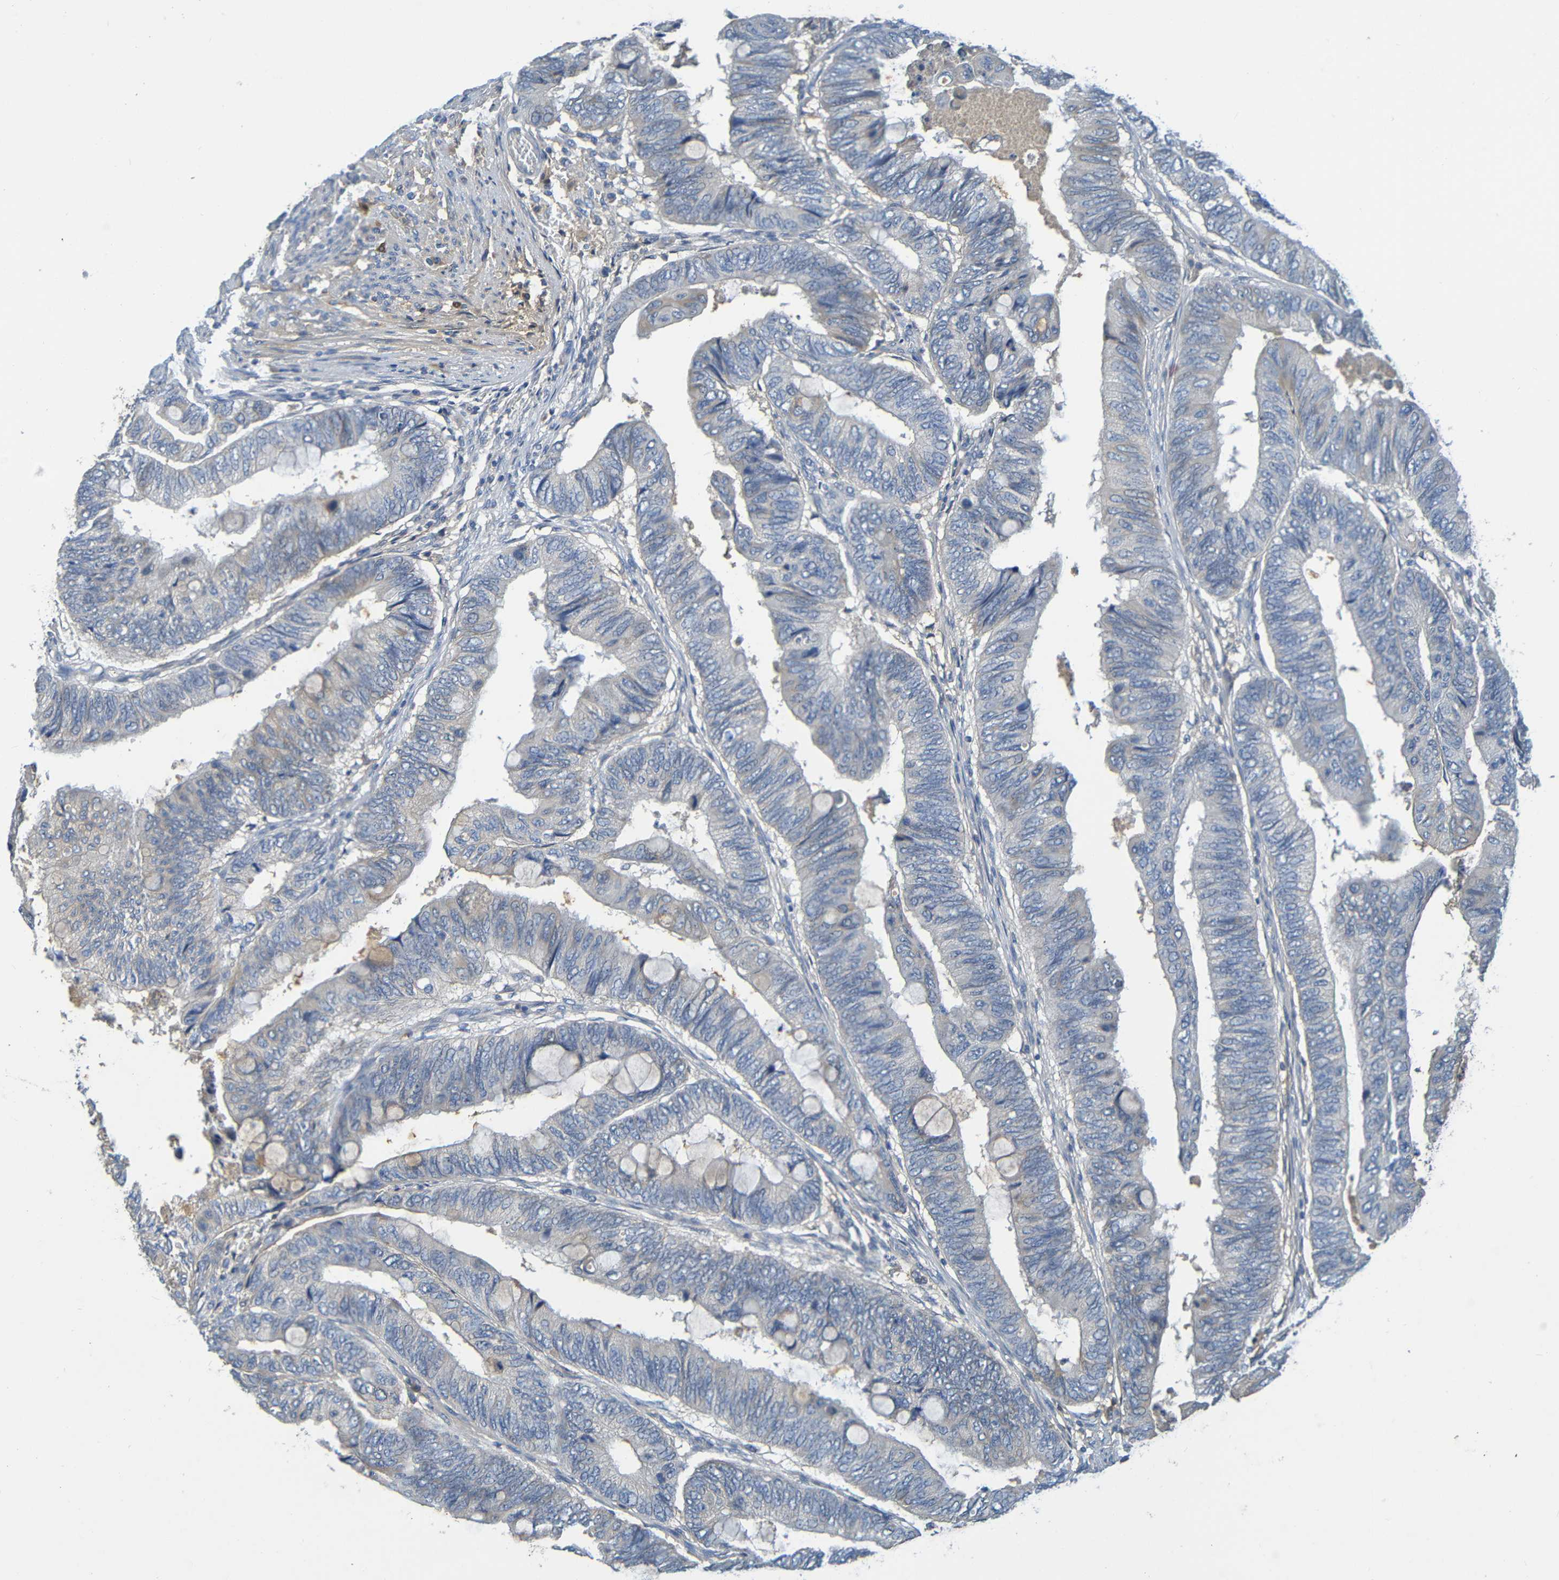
{"staining": {"intensity": "weak", "quantity": "<25%", "location": "cytoplasmic/membranous"}, "tissue": "colorectal cancer", "cell_type": "Tumor cells", "image_type": "cancer", "snomed": [{"axis": "morphology", "description": "Normal tissue, NOS"}, {"axis": "morphology", "description": "Adenocarcinoma, NOS"}, {"axis": "topography", "description": "Rectum"}, {"axis": "topography", "description": "Peripheral nerve tissue"}], "caption": "There is no significant staining in tumor cells of adenocarcinoma (colorectal).", "gene": "C1QA", "patient": {"sex": "male", "age": 92}}